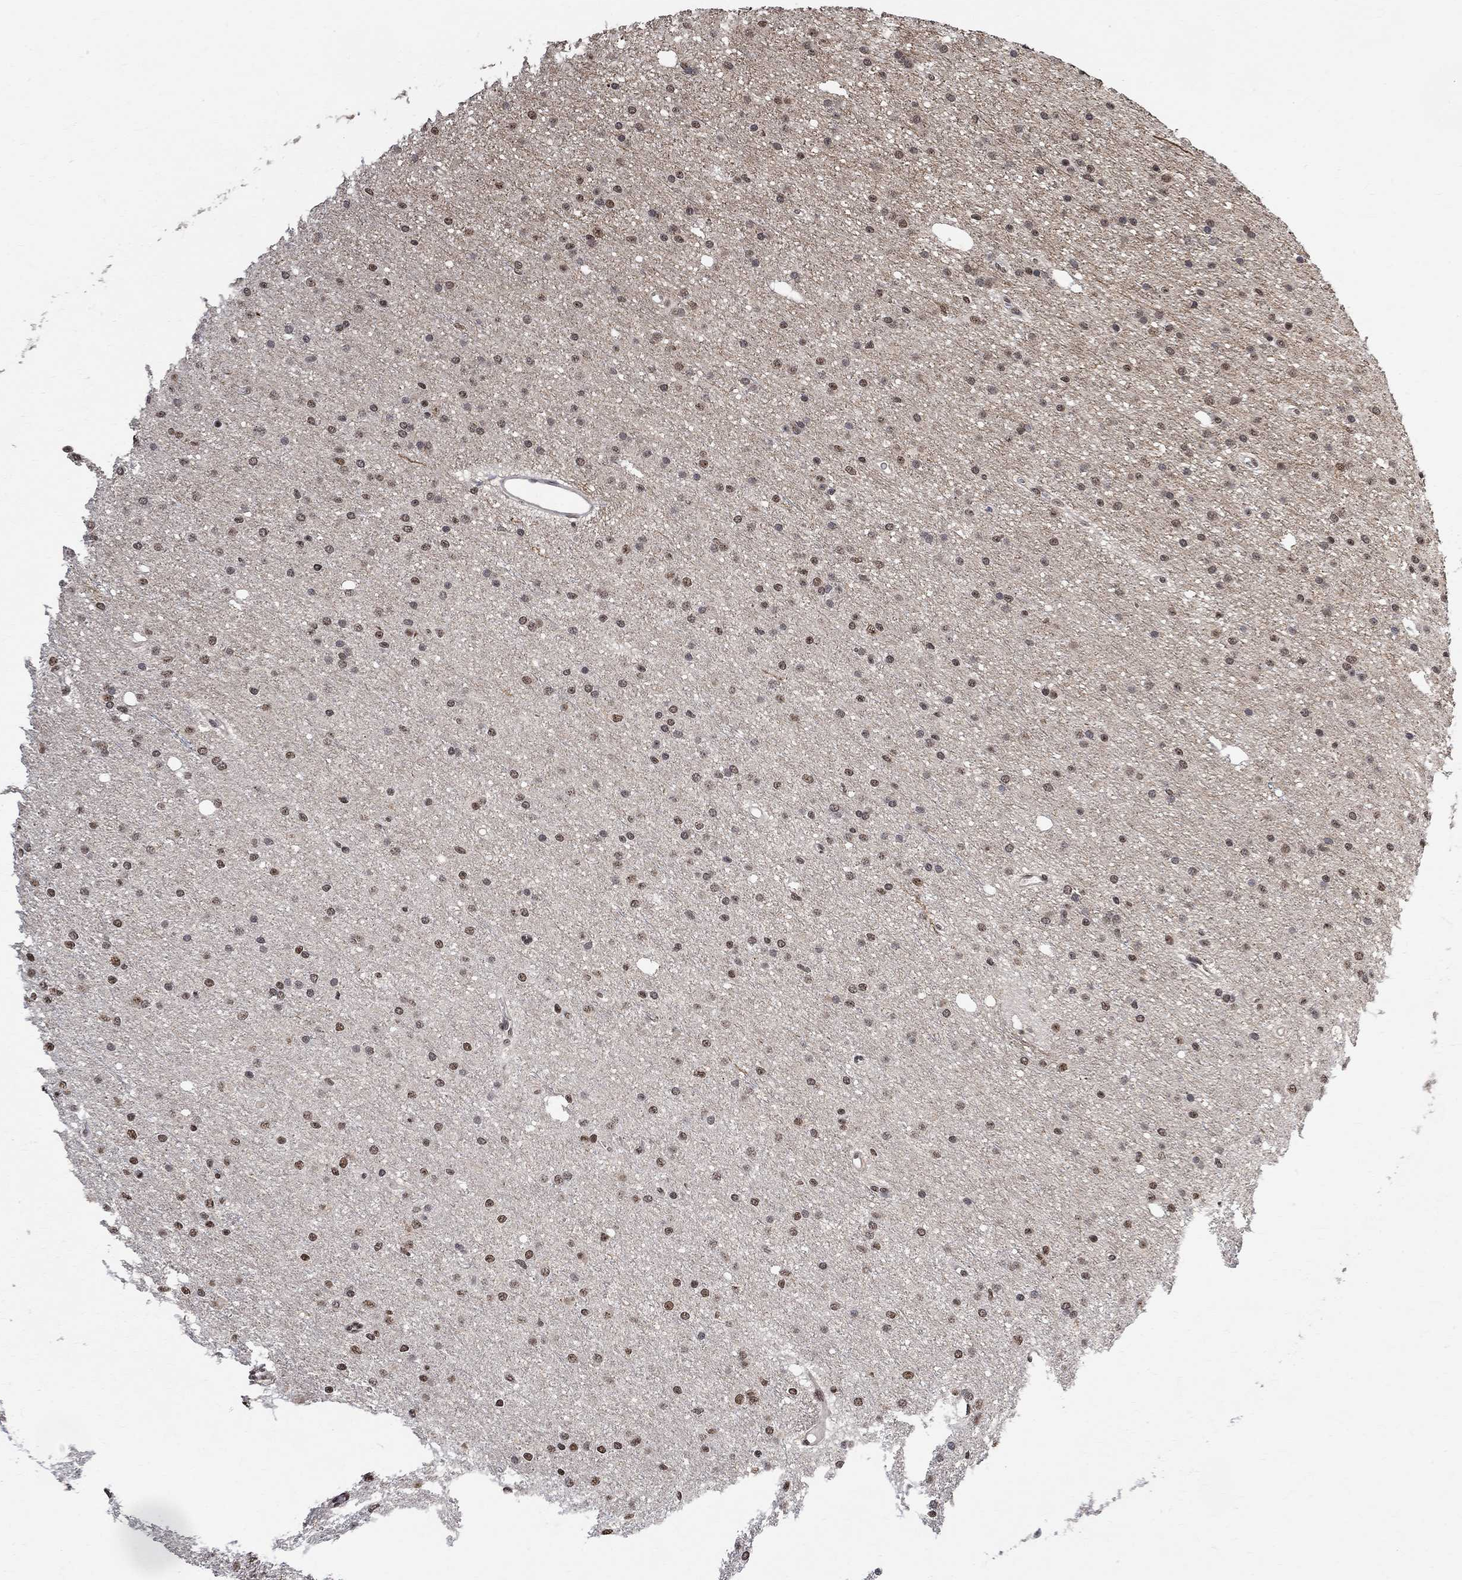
{"staining": {"intensity": "moderate", "quantity": "<25%", "location": "nuclear"}, "tissue": "glioma", "cell_type": "Tumor cells", "image_type": "cancer", "snomed": [{"axis": "morphology", "description": "Glioma, malignant, Low grade"}, {"axis": "topography", "description": "Brain"}], "caption": "Immunohistochemistry (IHC) image of neoplastic tissue: glioma stained using immunohistochemistry demonstrates low levels of moderate protein expression localized specifically in the nuclear of tumor cells, appearing as a nuclear brown color.", "gene": "E4F1", "patient": {"sex": "male", "age": 27}}